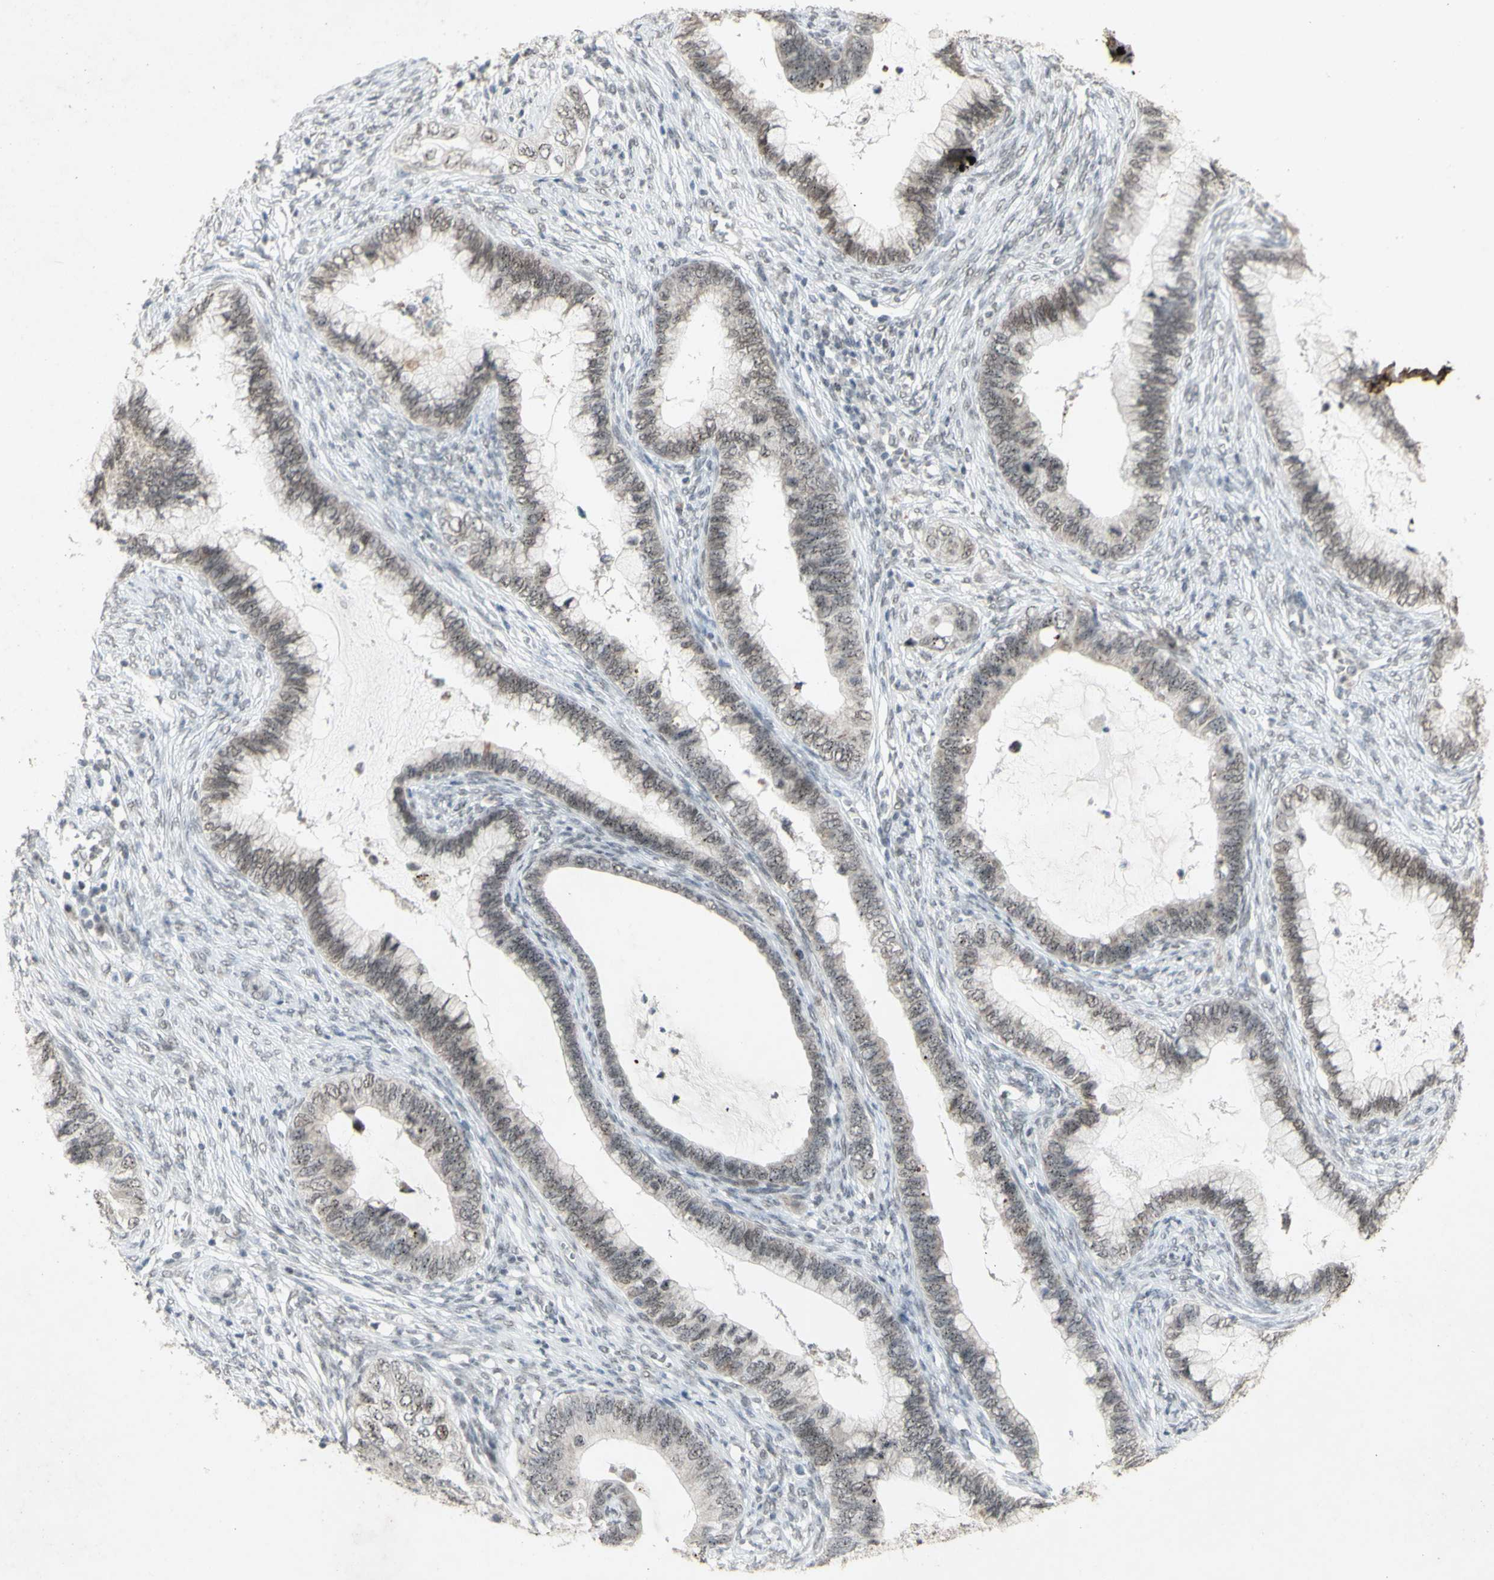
{"staining": {"intensity": "weak", "quantity": ">75%", "location": "nuclear"}, "tissue": "cervical cancer", "cell_type": "Tumor cells", "image_type": "cancer", "snomed": [{"axis": "morphology", "description": "Adenocarcinoma, NOS"}, {"axis": "topography", "description": "Cervix"}], "caption": "There is low levels of weak nuclear positivity in tumor cells of cervical cancer, as demonstrated by immunohistochemical staining (brown color).", "gene": "CENPB", "patient": {"sex": "female", "age": 44}}